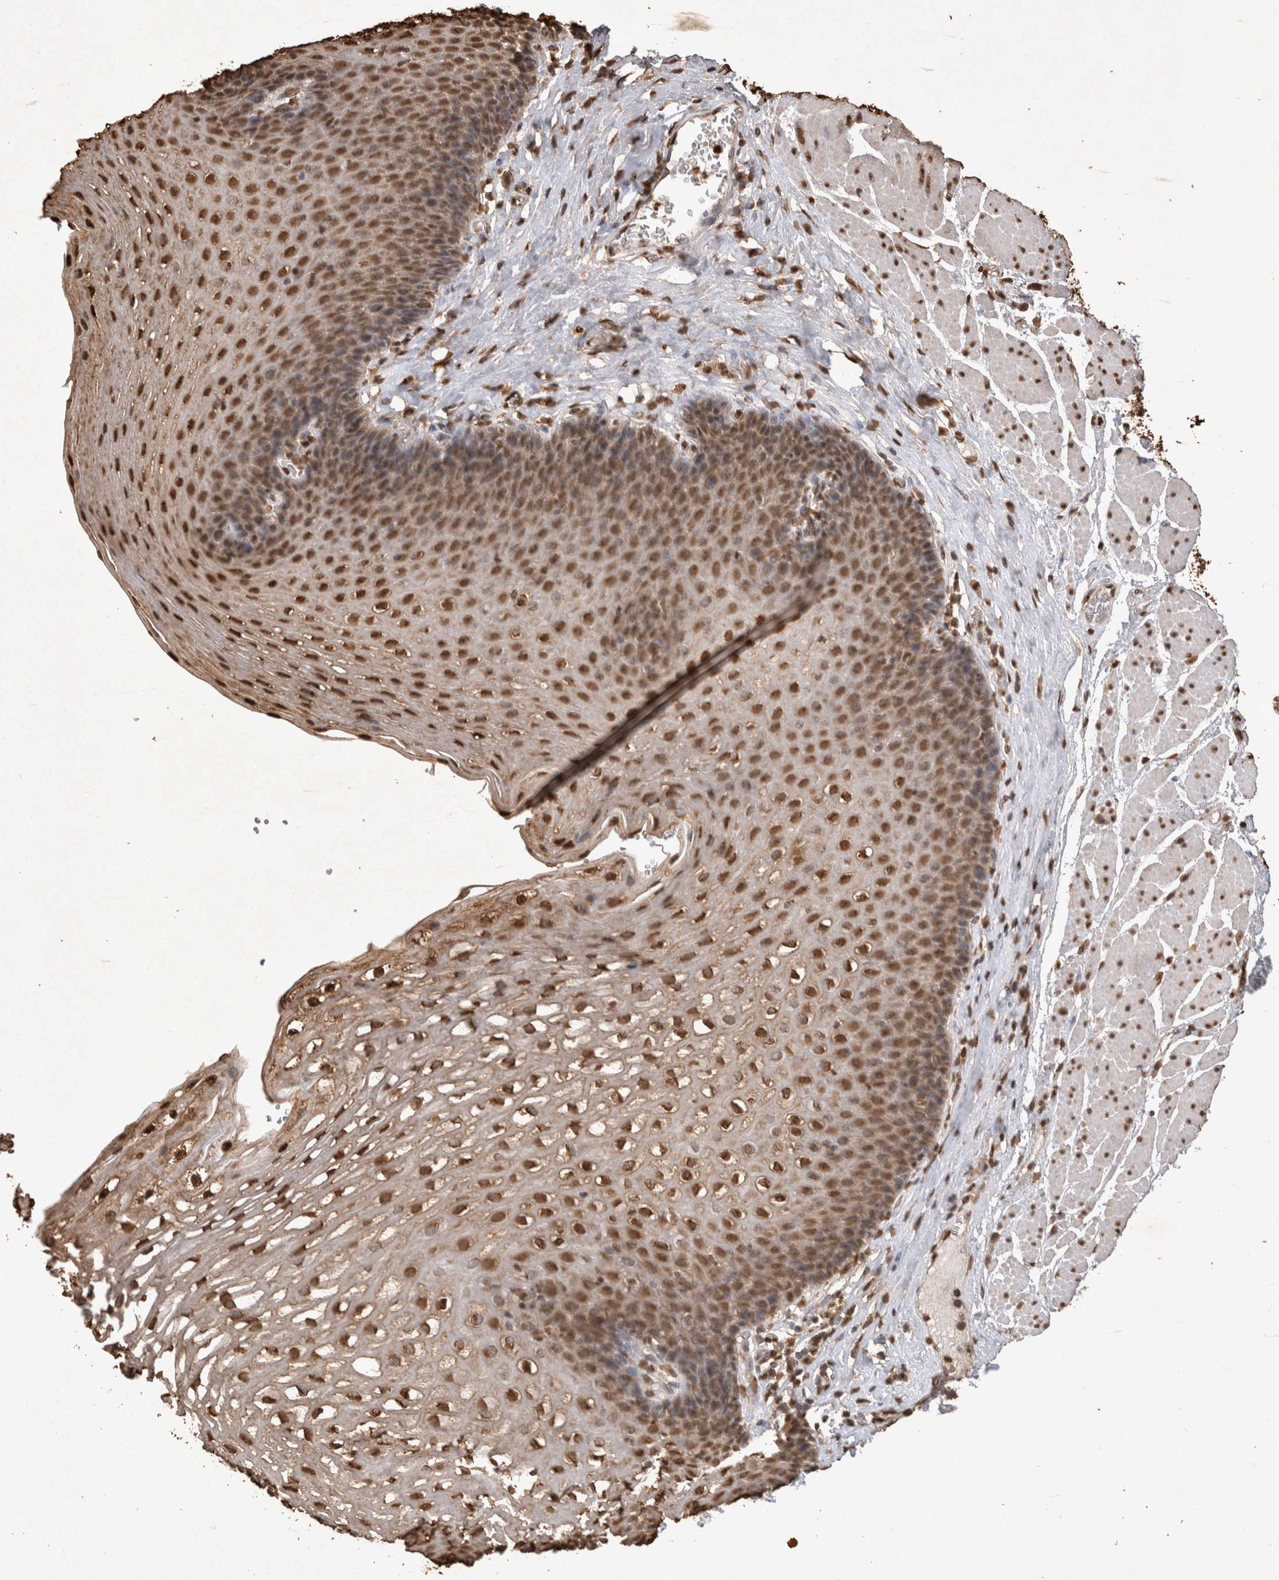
{"staining": {"intensity": "strong", "quantity": ">75%", "location": "nuclear"}, "tissue": "esophagus", "cell_type": "Squamous epithelial cells", "image_type": "normal", "snomed": [{"axis": "morphology", "description": "Normal tissue, NOS"}, {"axis": "topography", "description": "Esophagus"}], "caption": "Brown immunohistochemical staining in unremarkable esophagus demonstrates strong nuclear staining in approximately >75% of squamous epithelial cells.", "gene": "OAS2", "patient": {"sex": "female", "age": 66}}